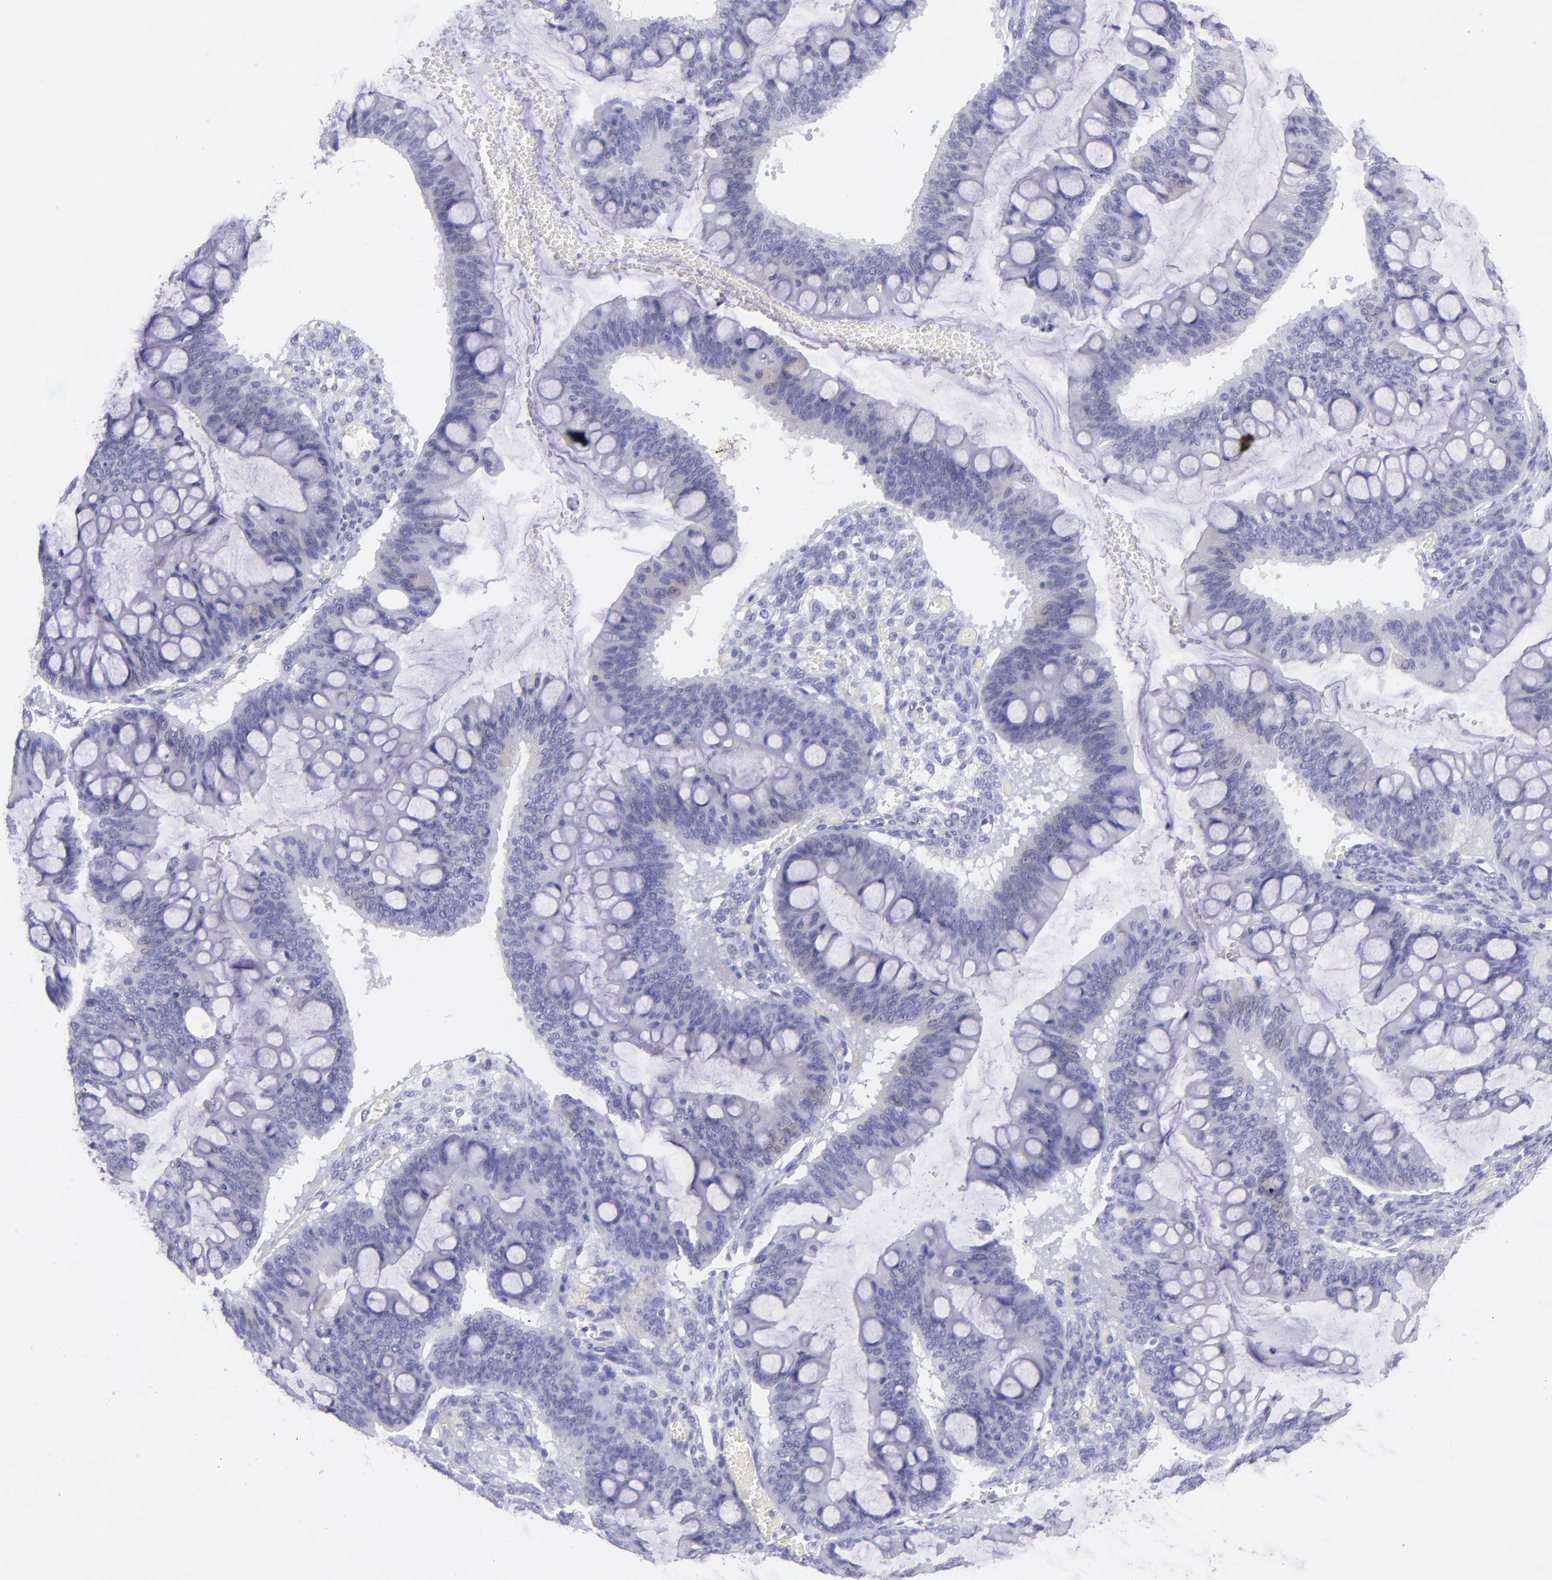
{"staining": {"intensity": "negative", "quantity": "none", "location": "none"}, "tissue": "ovarian cancer", "cell_type": "Tumor cells", "image_type": "cancer", "snomed": [{"axis": "morphology", "description": "Cystadenocarcinoma, mucinous, NOS"}, {"axis": "topography", "description": "Ovary"}], "caption": "Immunohistochemistry of human ovarian mucinous cystadenocarcinoma exhibits no positivity in tumor cells.", "gene": "PIP", "patient": {"sex": "female", "age": 73}}